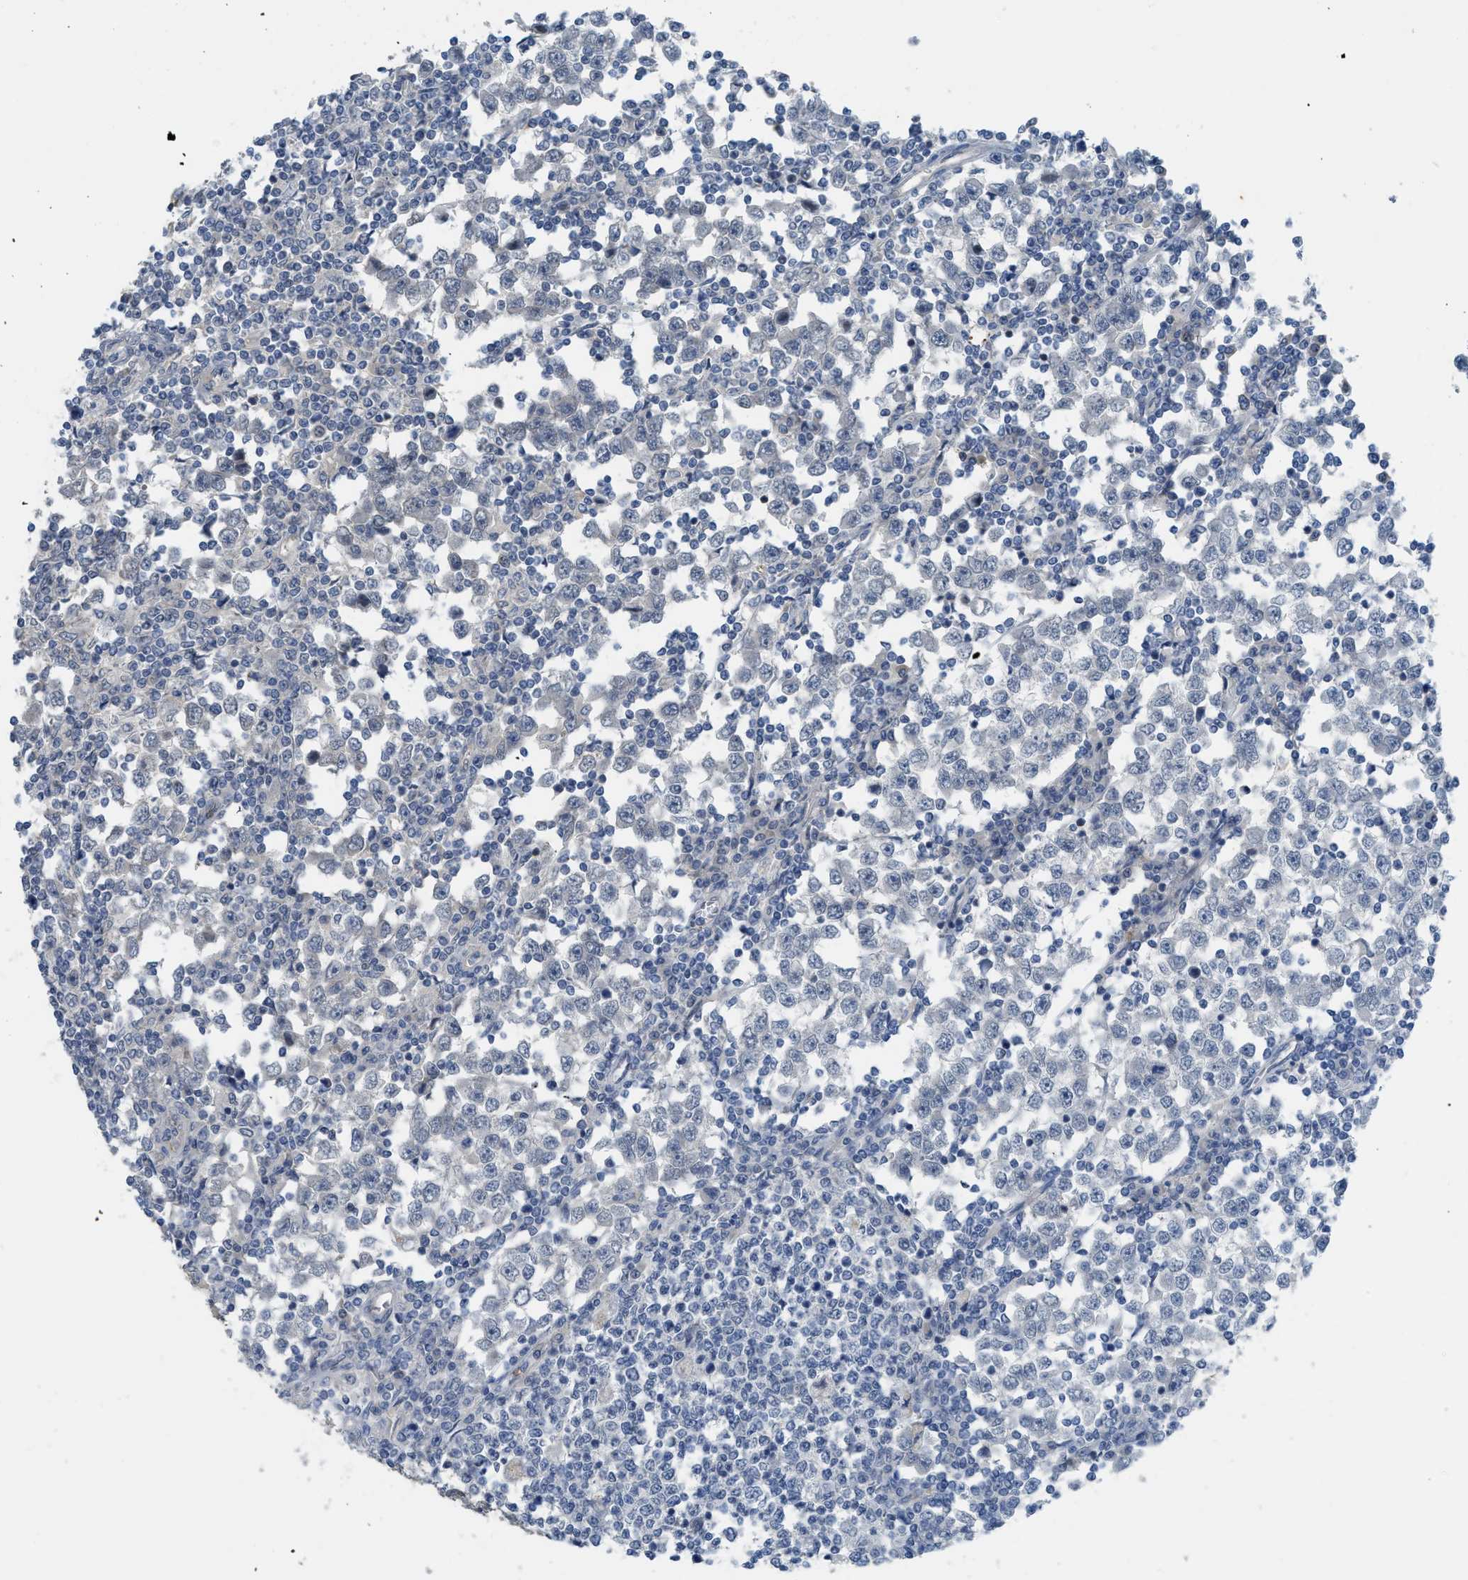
{"staining": {"intensity": "negative", "quantity": "none", "location": "none"}, "tissue": "testis cancer", "cell_type": "Tumor cells", "image_type": "cancer", "snomed": [{"axis": "morphology", "description": "Seminoma, NOS"}, {"axis": "topography", "description": "Testis"}], "caption": "The immunohistochemistry histopathology image has no significant staining in tumor cells of testis cancer (seminoma) tissue. (DAB IHC, high magnification).", "gene": "TNFAIP1", "patient": {"sex": "male", "age": 65}}